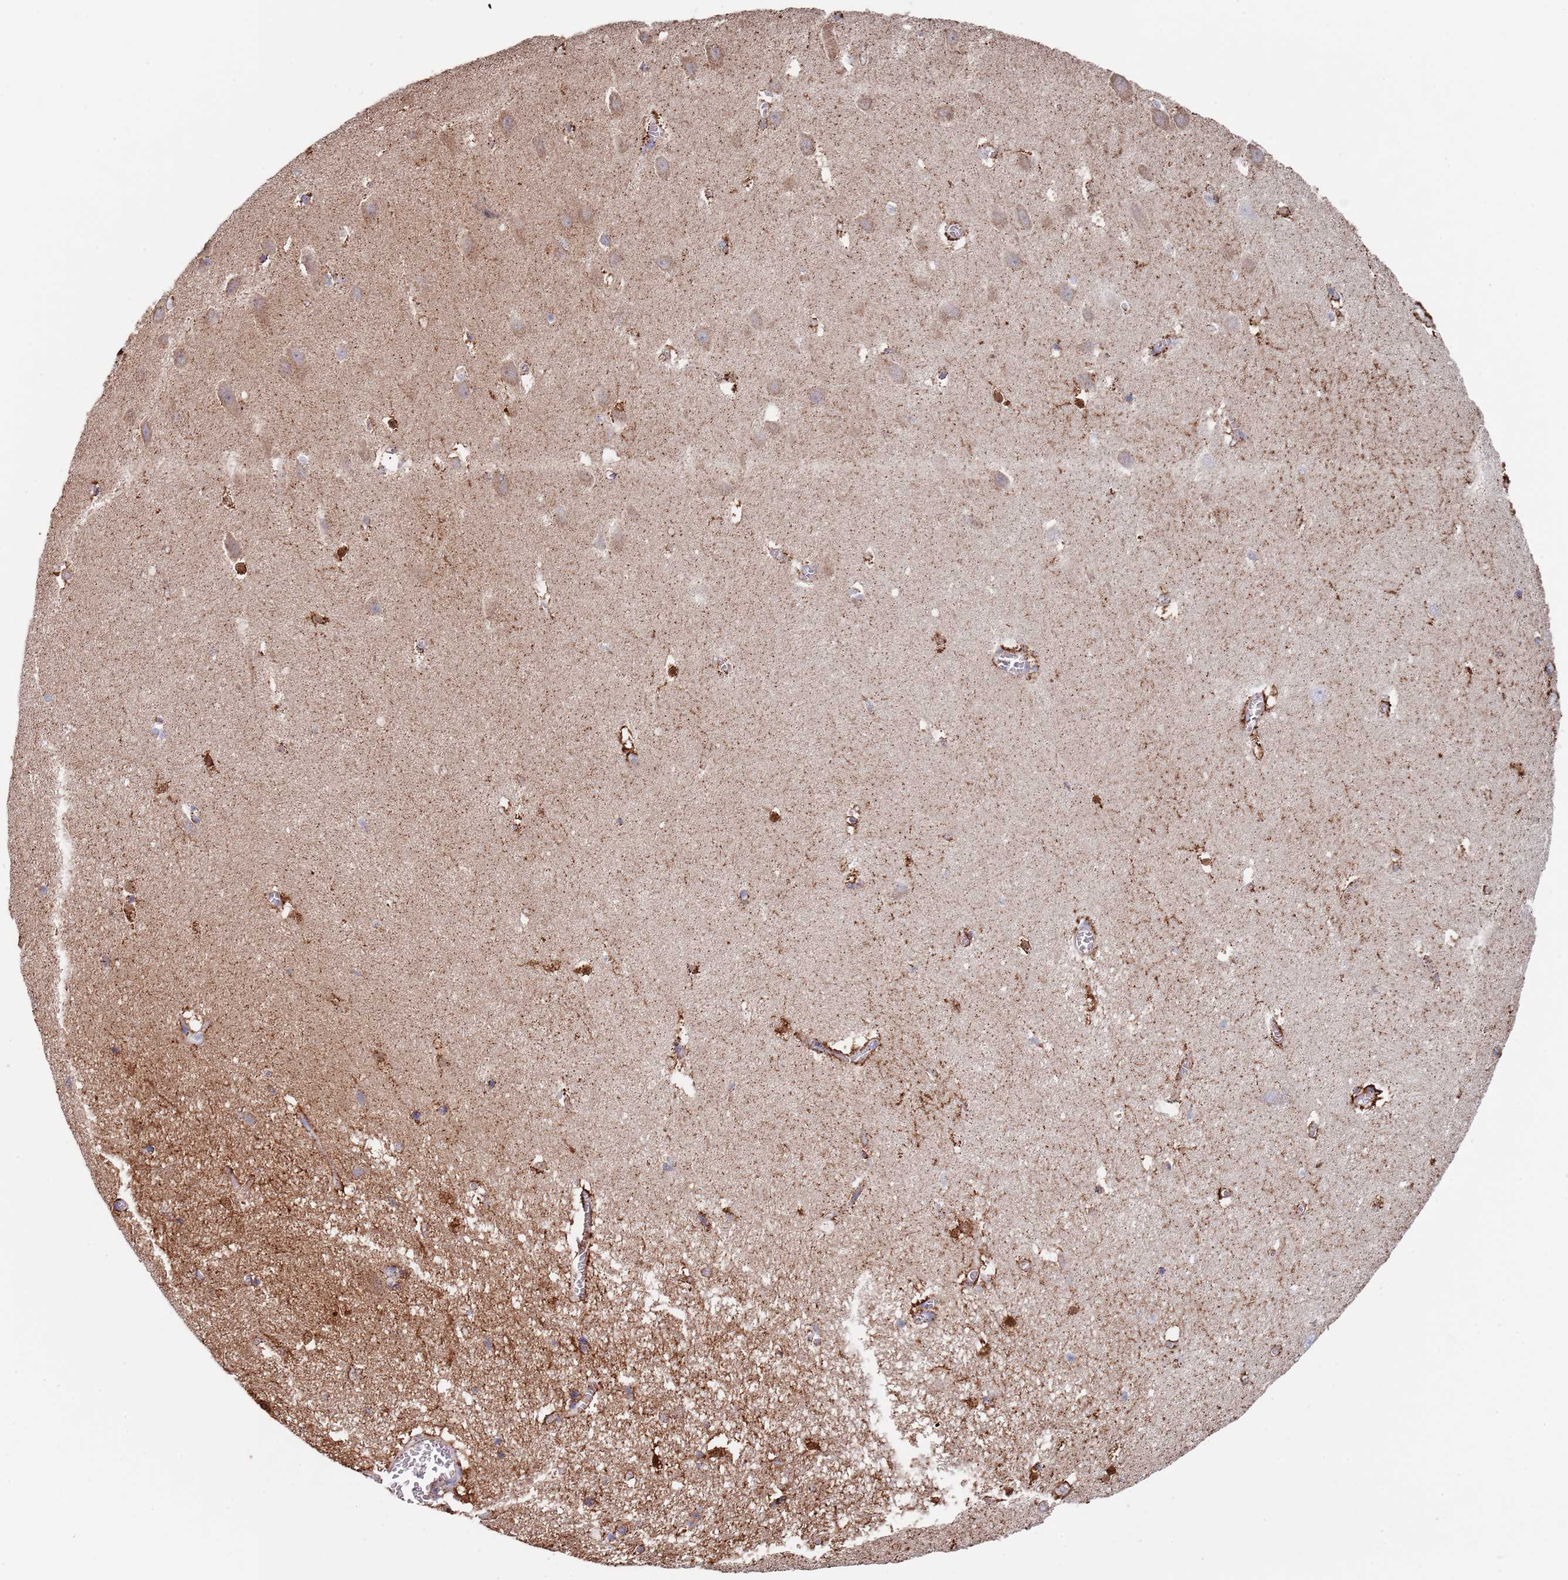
{"staining": {"intensity": "strong", "quantity": "25%-75%", "location": "cytoplasmic/membranous"}, "tissue": "hippocampus", "cell_type": "Glial cells", "image_type": "normal", "snomed": [{"axis": "morphology", "description": "Normal tissue, NOS"}, {"axis": "topography", "description": "Hippocampus"}], "caption": "About 25%-75% of glial cells in normal human hippocampus show strong cytoplasmic/membranous protein expression as visualized by brown immunohistochemical staining.", "gene": "PGP", "patient": {"sex": "female", "age": 64}}